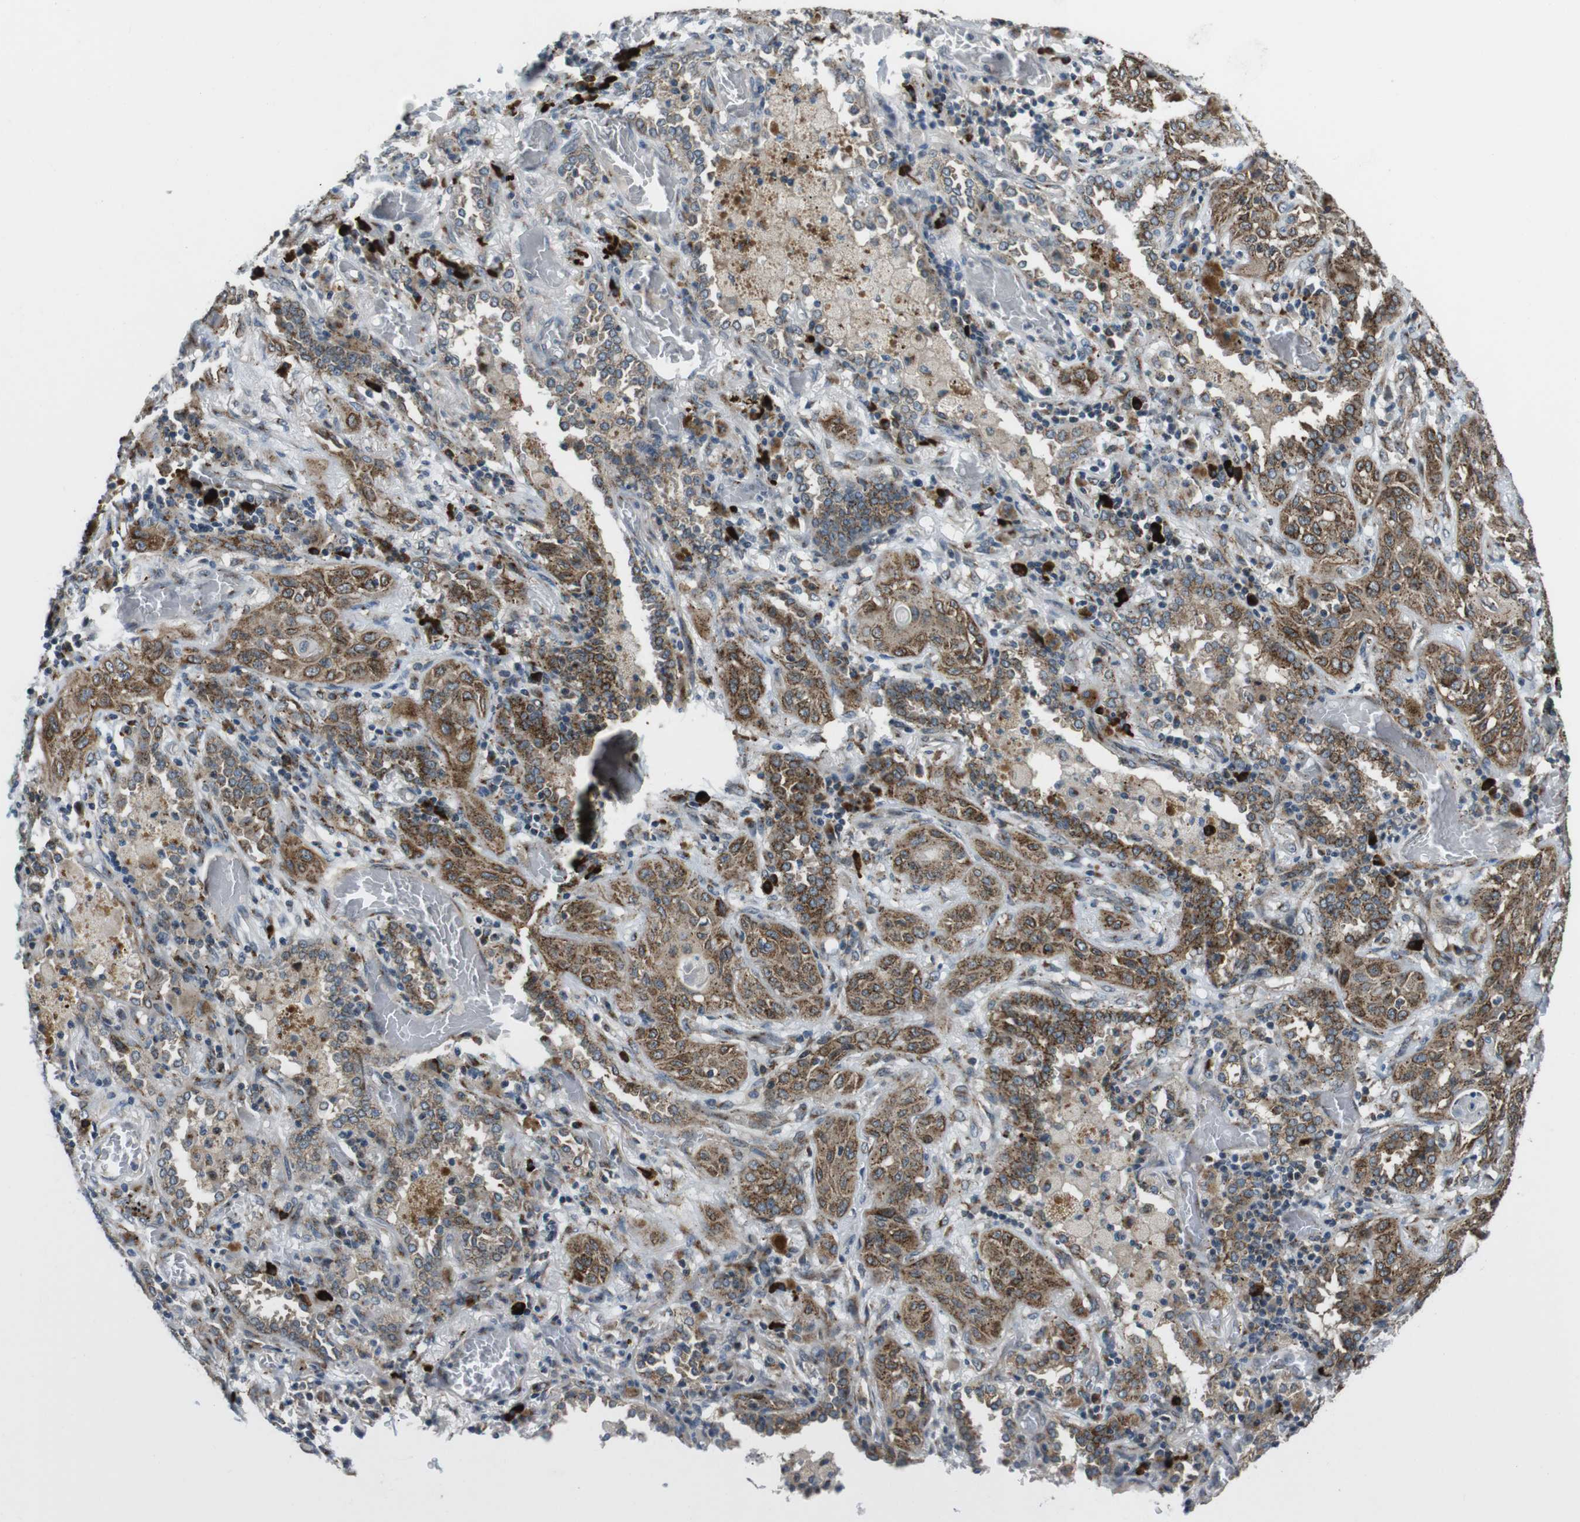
{"staining": {"intensity": "moderate", "quantity": ">75%", "location": "cytoplasmic/membranous"}, "tissue": "lung cancer", "cell_type": "Tumor cells", "image_type": "cancer", "snomed": [{"axis": "morphology", "description": "Squamous cell carcinoma, NOS"}, {"axis": "topography", "description": "Lung"}], "caption": "A medium amount of moderate cytoplasmic/membranous expression is seen in about >75% of tumor cells in lung cancer (squamous cell carcinoma) tissue. (DAB IHC, brown staining for protein, blue staining for nuclei).", "gene": "ZFPL1", "patient": {"sex": "female", "age": 47}}